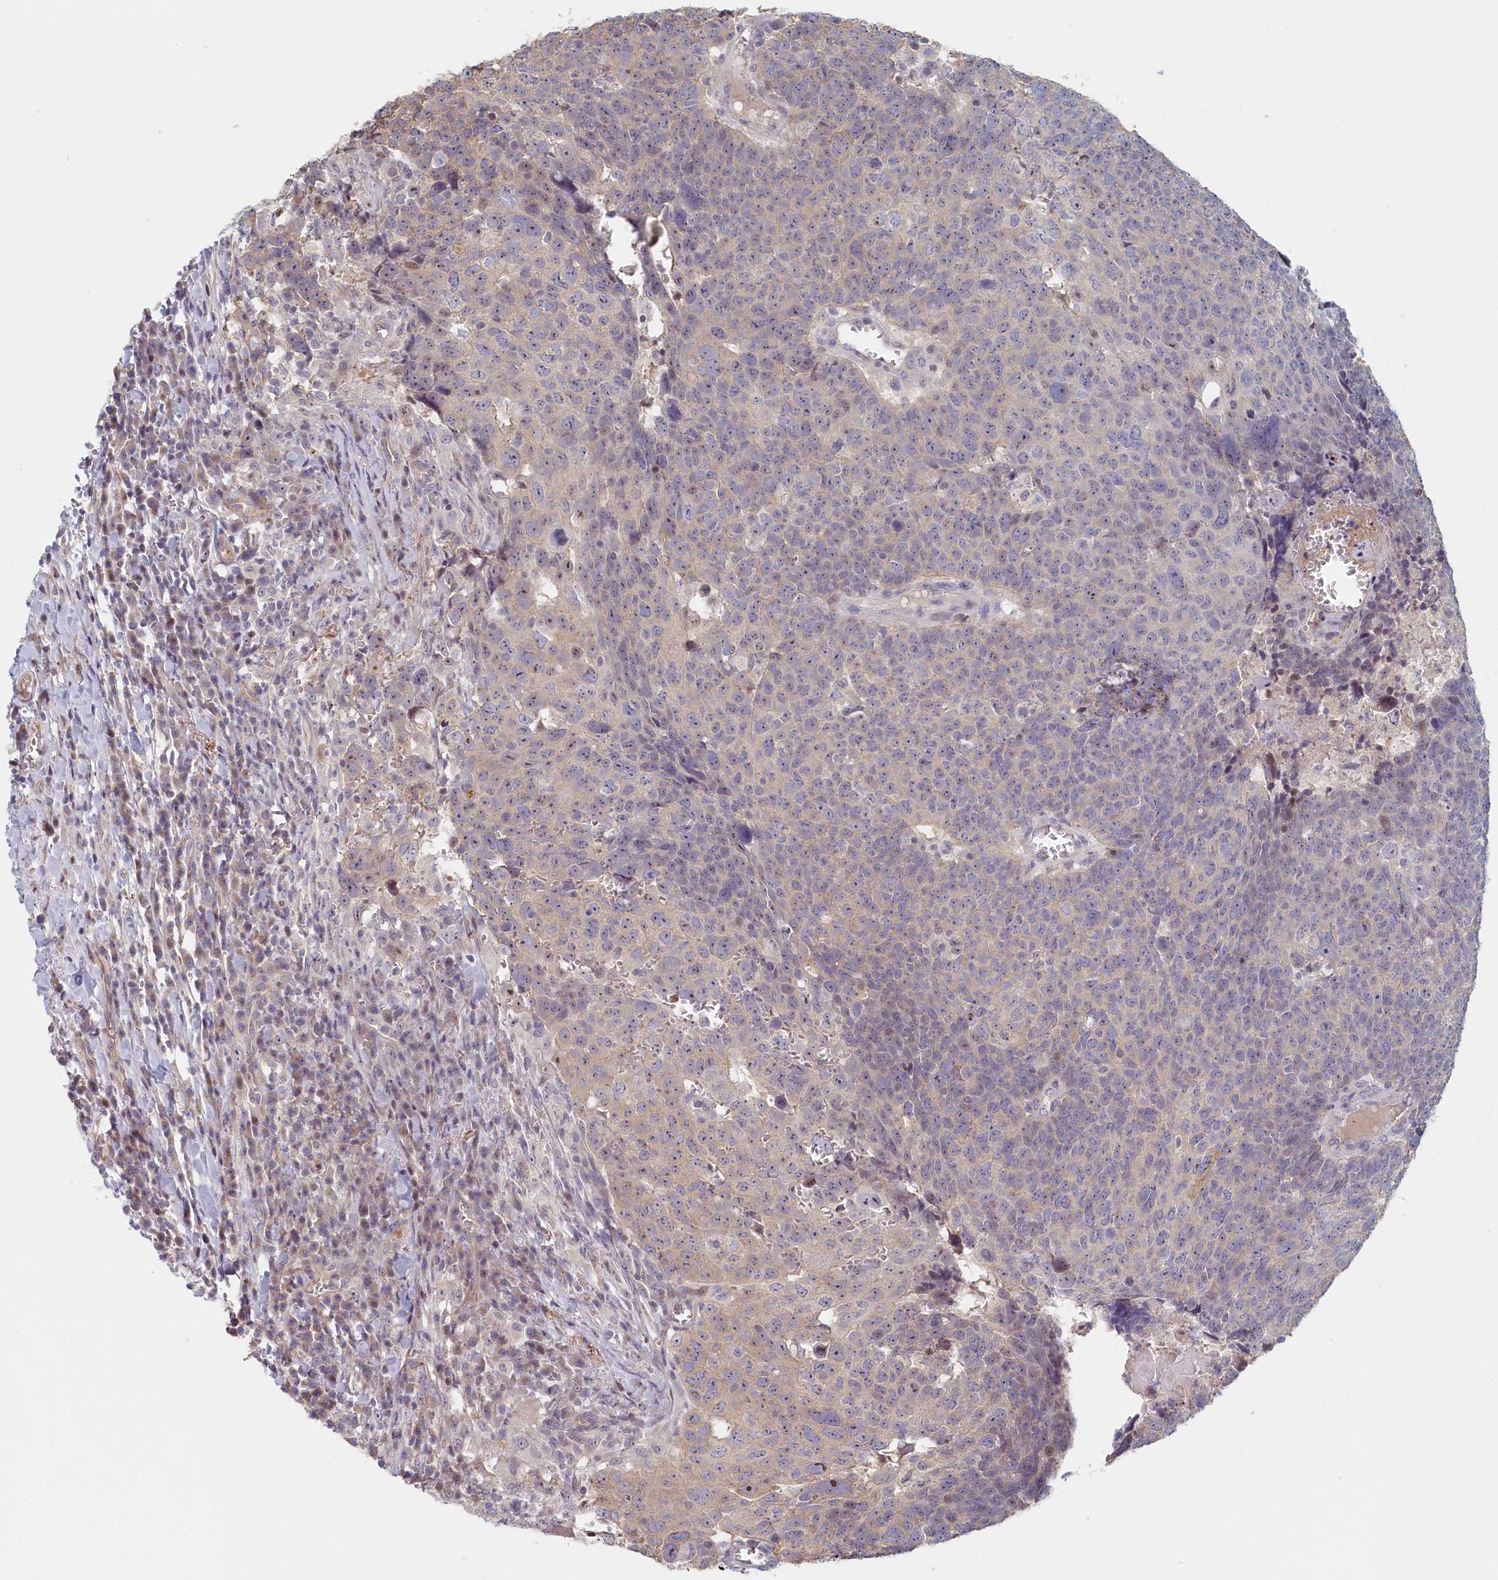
{"staining": {"intensity": "weak", "quantity": "25%-75%", "location": "nuclear"}, "tissue": "head and neck cancer", "cell_type": "Tumor cells", "image_type": "cancer", "snomed": [{"axis": "morphology", "description": "Squamous cell carcinoma, NOS"}, {"axis": "topography", "description": "Head-Neck"}], "caption": "Tumor cells display low levels of weak nuclear expression in about 25%-75% of cells in human head and neck cancer (squamous cell carcinoma).", "gene": "INTS4", "patient": {"sex": "male", "age": 66}}